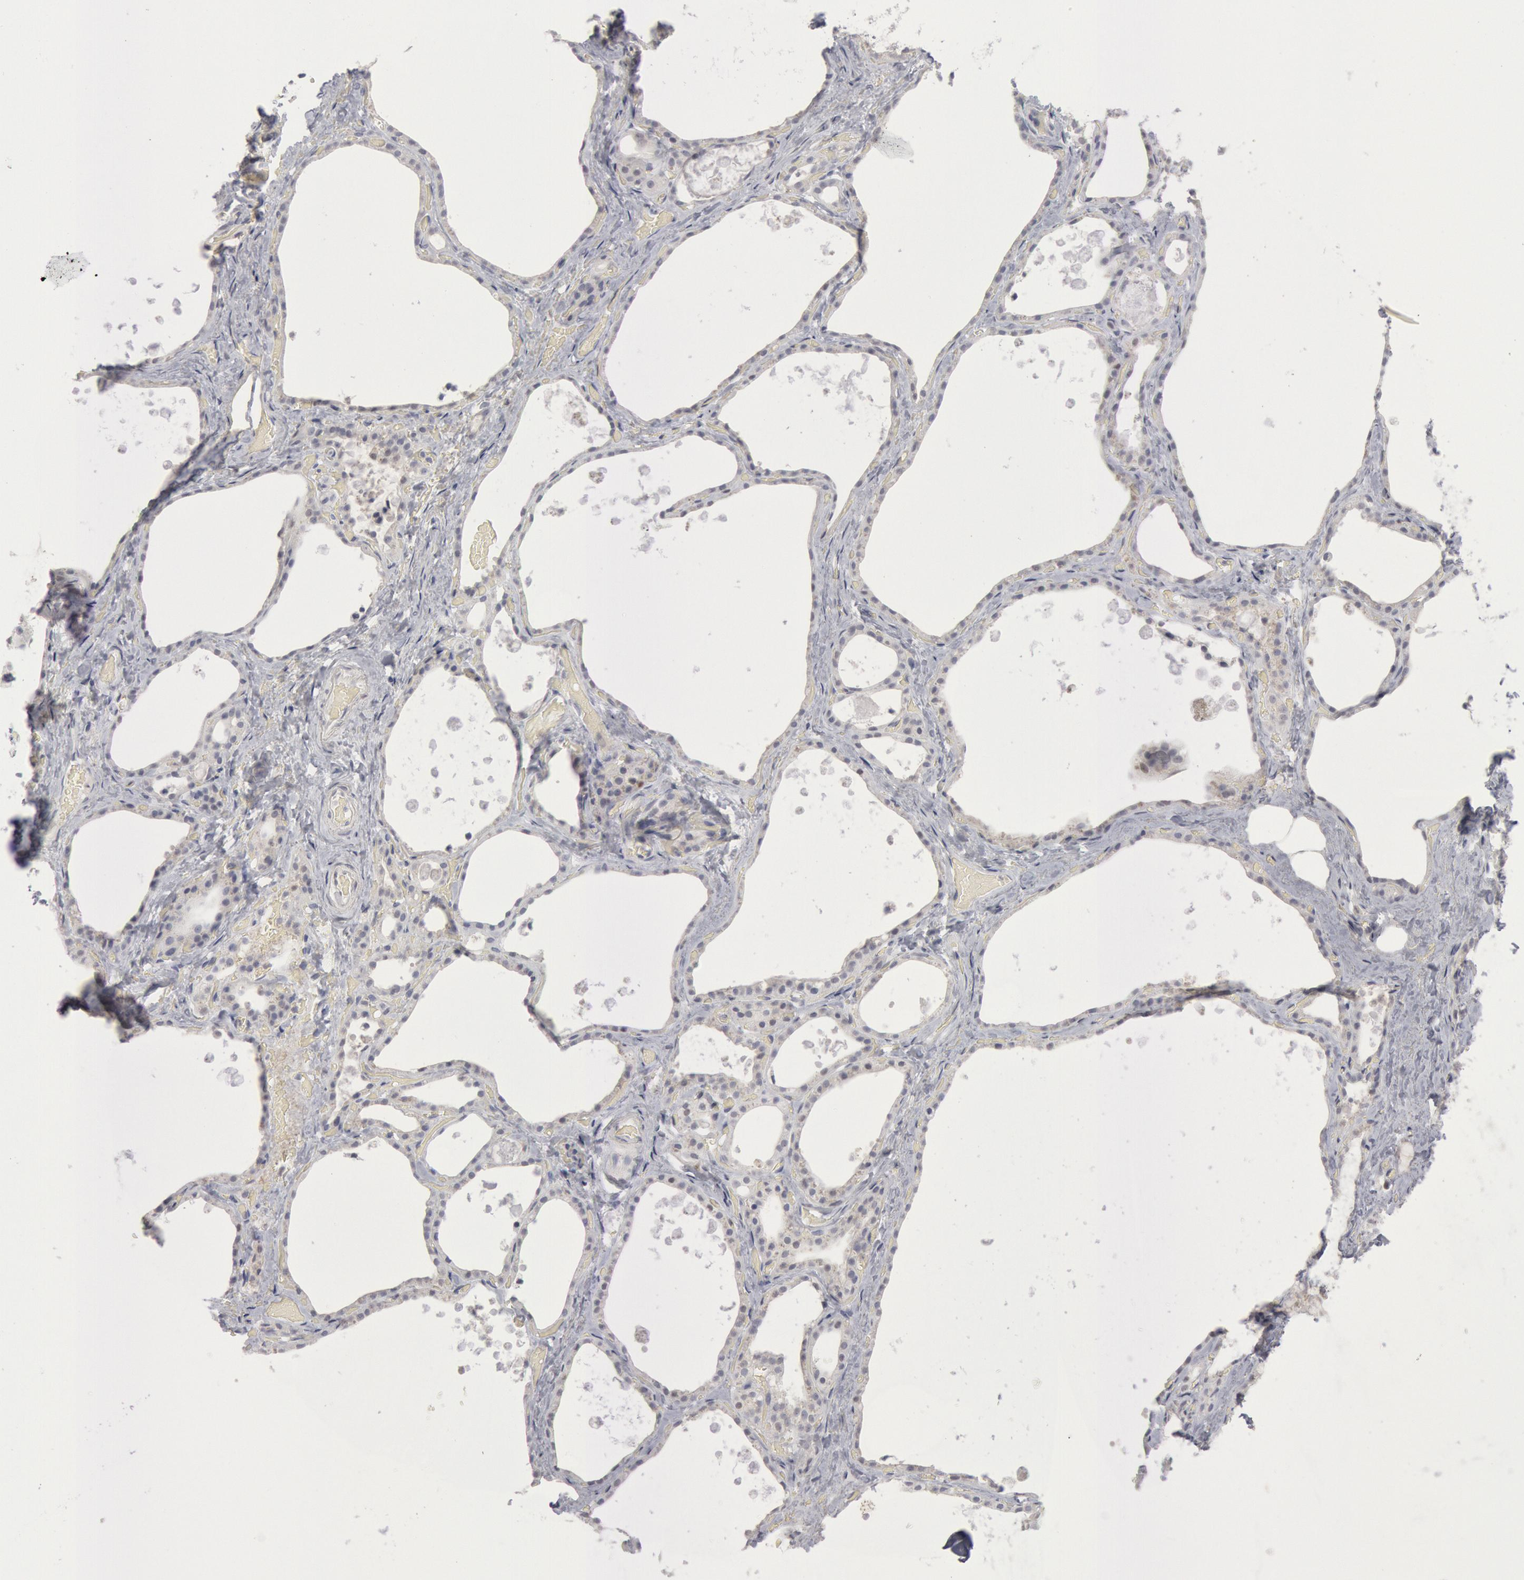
{"staining": {"intensity": "negative", "quantity": "none", "location": "none"}, "tissue": "thyroid gland", "cell_type": "Glandular cells", "image_type": "normal", "snomed": [{"axis": "morphology", "description": "Normal tissue, NOS"}, {"axis": "topography", "description": "Thyroid gland"}], "caption": "There is no significant staining in glandular cells of thyroid gland. (Immunohistochemistry (ihc), brightfield microscopy, high magnification).", "gene": "WDHD1", "patient": {"sex": "male", "age": 61}}